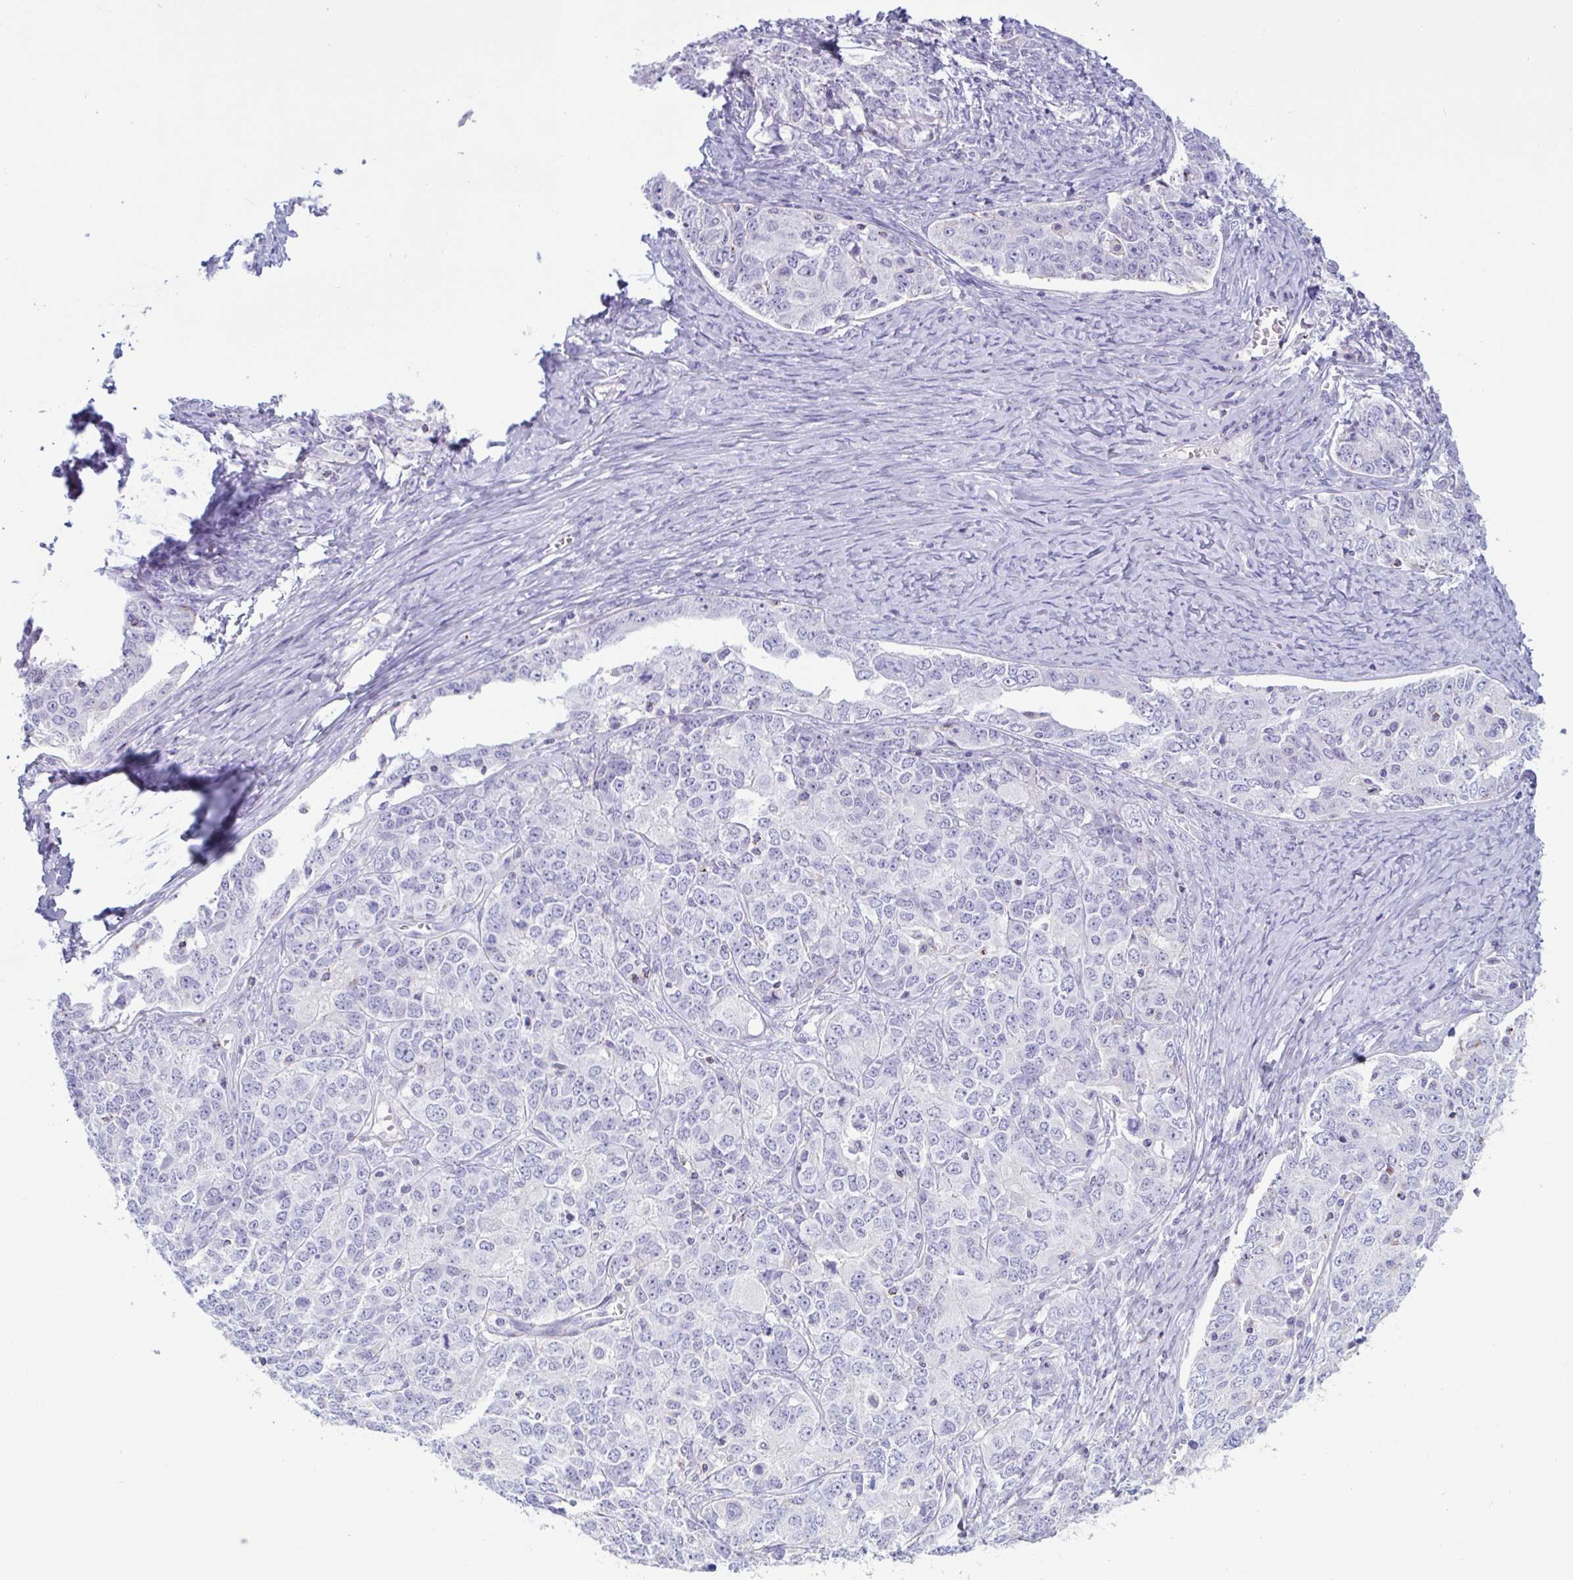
{"staining": {"intensity": "negative", "quantity": "none", "location": "none"}, "tissue": "ovarian cancer", "cell_type": "Tumor cells", "image_type": "cancer", "snomed": [{"axis": "morphology", "description": "Carcinoma, endometroid"}, {"axis": "topography", "description": "Ovary"}], "caption": "DAB (3,3'-diaminobenzidine) immunohistochemical staining of human ovarian cancer reveals no significant expression in tumor cells.", "gene": "XCL1", "patient": {"sex": "female", "age": 62}}